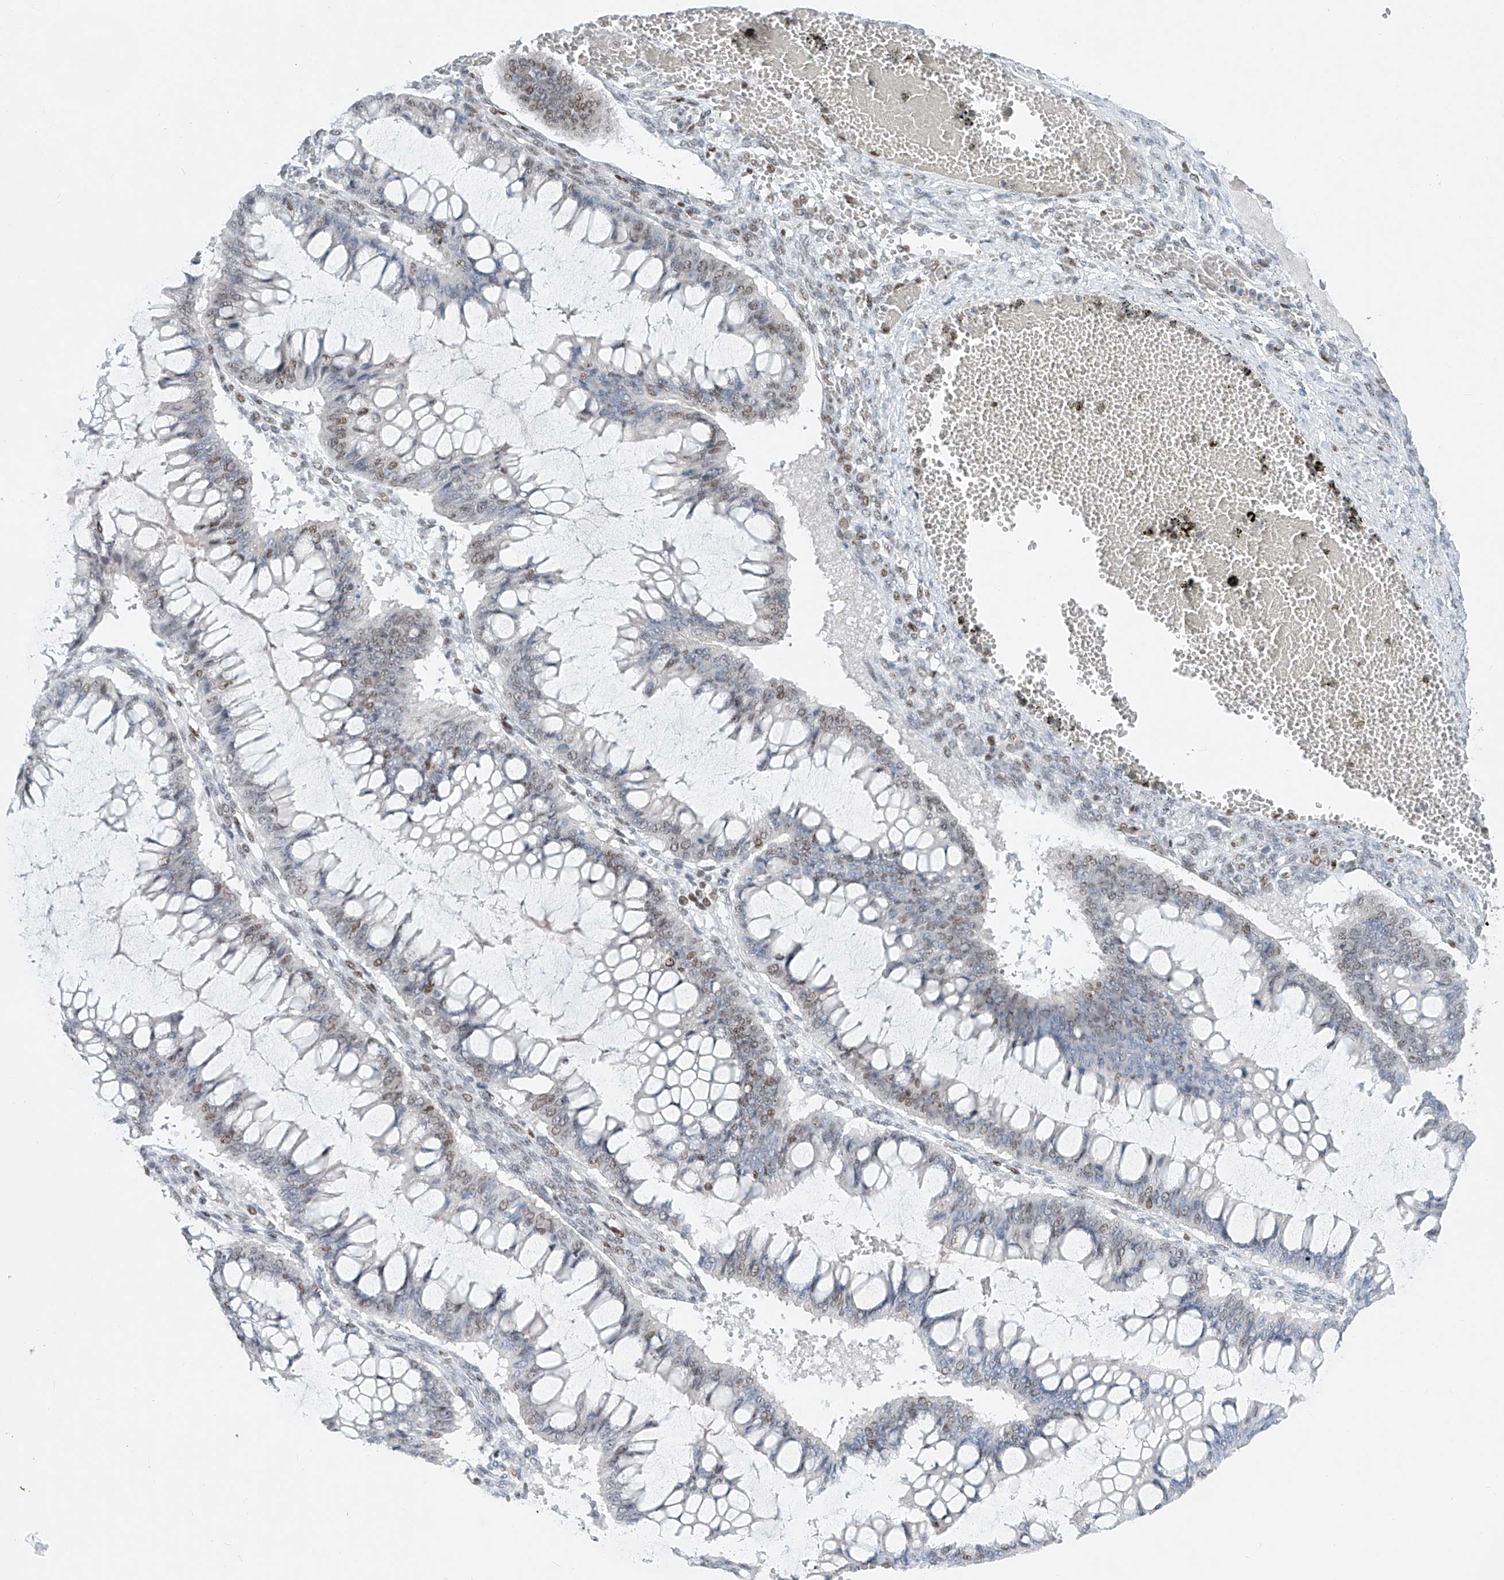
{"staining": {"intensity": "weak", "quantity": "25%-75%", "location": "nuclear"}, "tissue": "ovarian cancer", "cell_type": "Tumor cells", "image_type": "cancer", "snomed": [{"axis": "morphology", "description": "Cystadenocarcinoma, mucinous, NOS"}, {"axis": "topography", "description": "Ovary"}], "caption": "Ovarian cancer (mucinous cystadenocarcinoma) was stained to show a protein in brown. There is low levels of weak nuclear positivity in approximately 25%-75% of tumor cells. Immunohistochemistry stains the protein of interest in brown and the nuclei are stained blue.", "gene": "TAF4", "patient": {"sex": "female", "age": 73}}